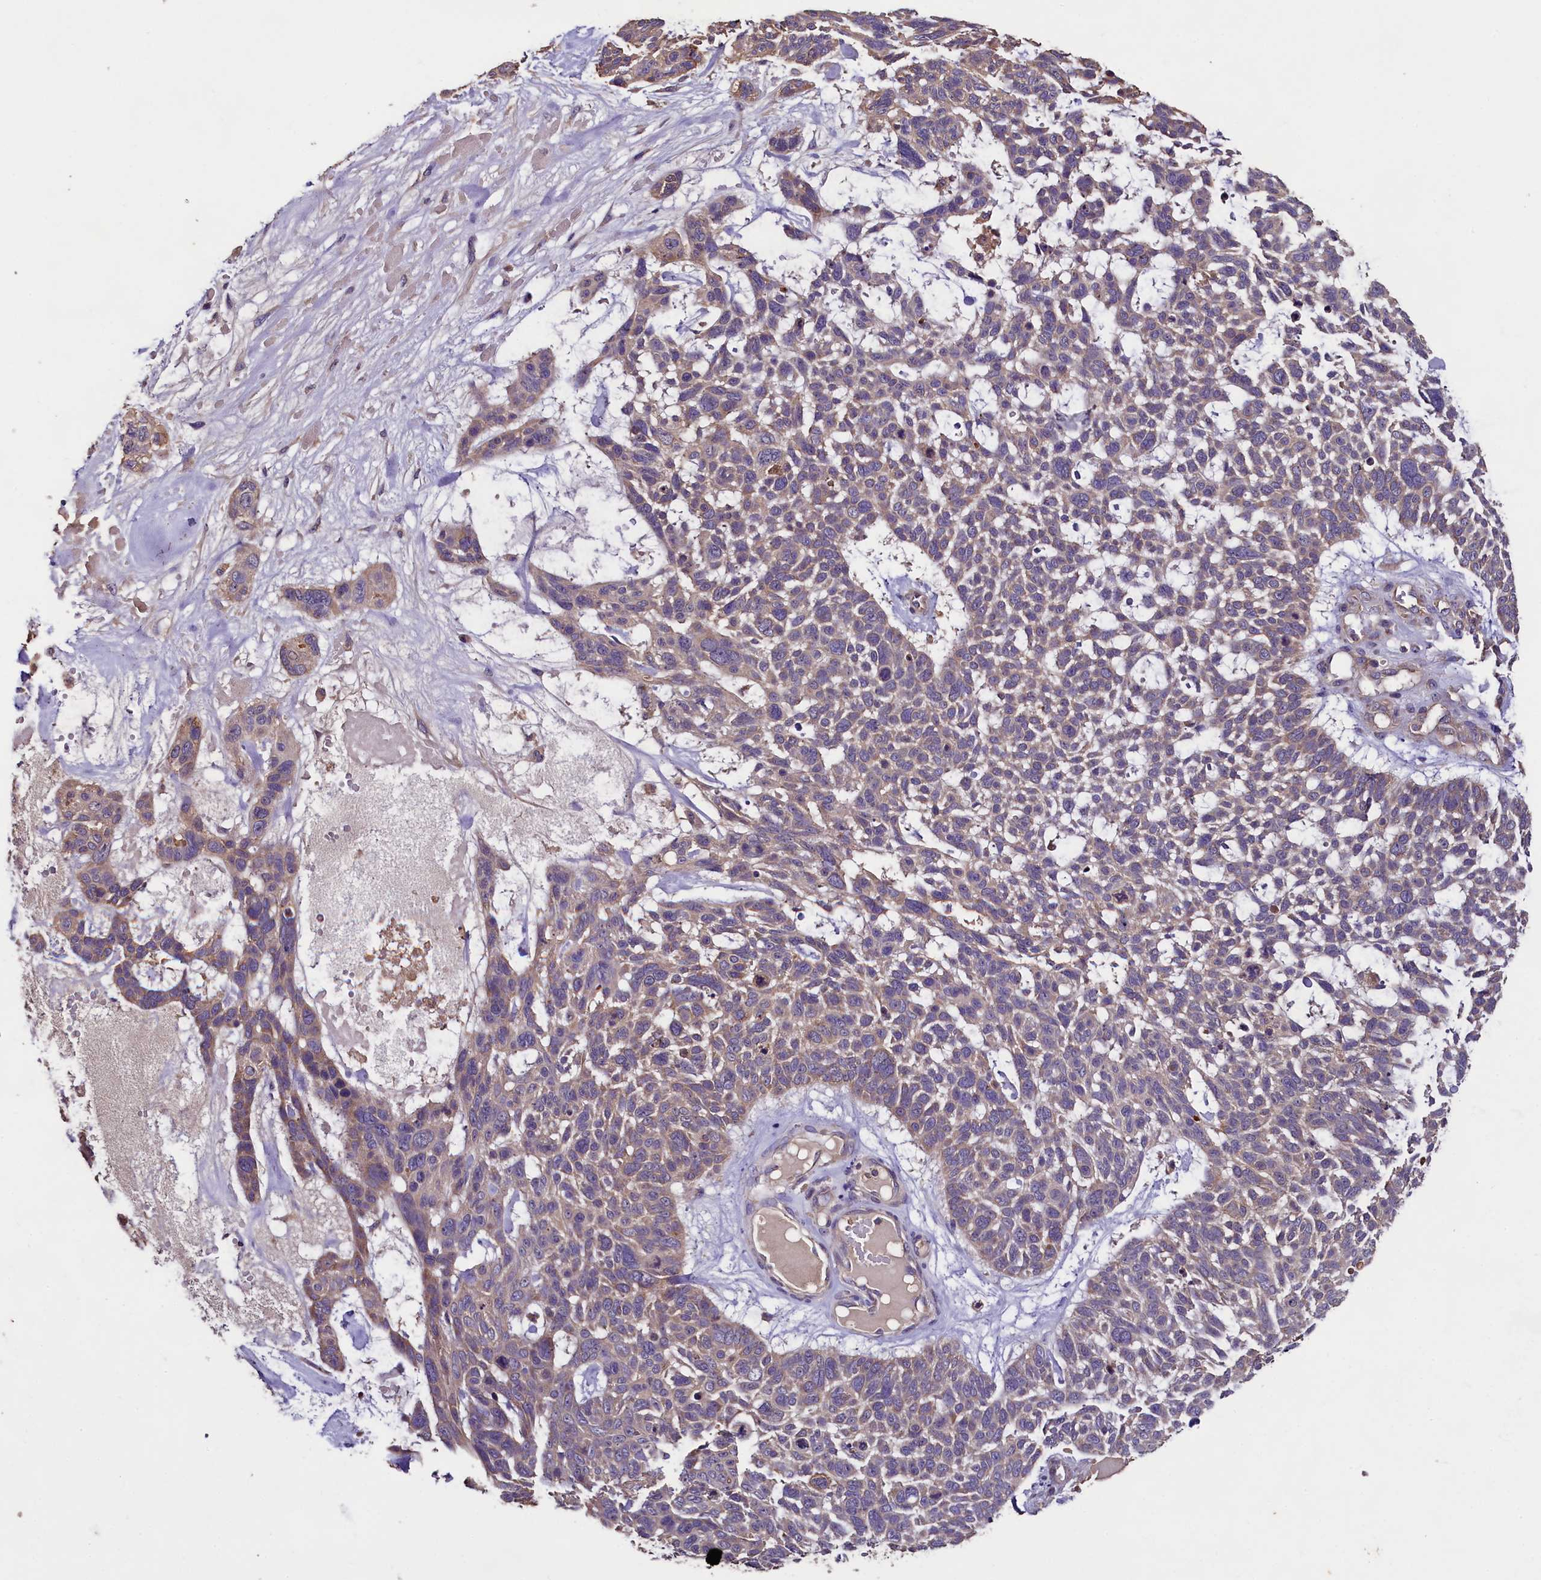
{"staining": {"intensity": "weak", "quantity": "<25%", "location": "cytoplasmic/membranous"}, "tissue": "skin cancer", "cell_type": "Tumor cells", "image_type": "cancer", "snomed": [{"axis": "morphology", "description": "Basal cell carcinoma"}, {"axis": "topography", "description": "Skin"}], "caption": "The photomicrograph displays no significant staining in tumor cells of basal cell carcinoma (skin).", "gene": "ENKD1", "patient": {"sex": "male", "age": 88}}